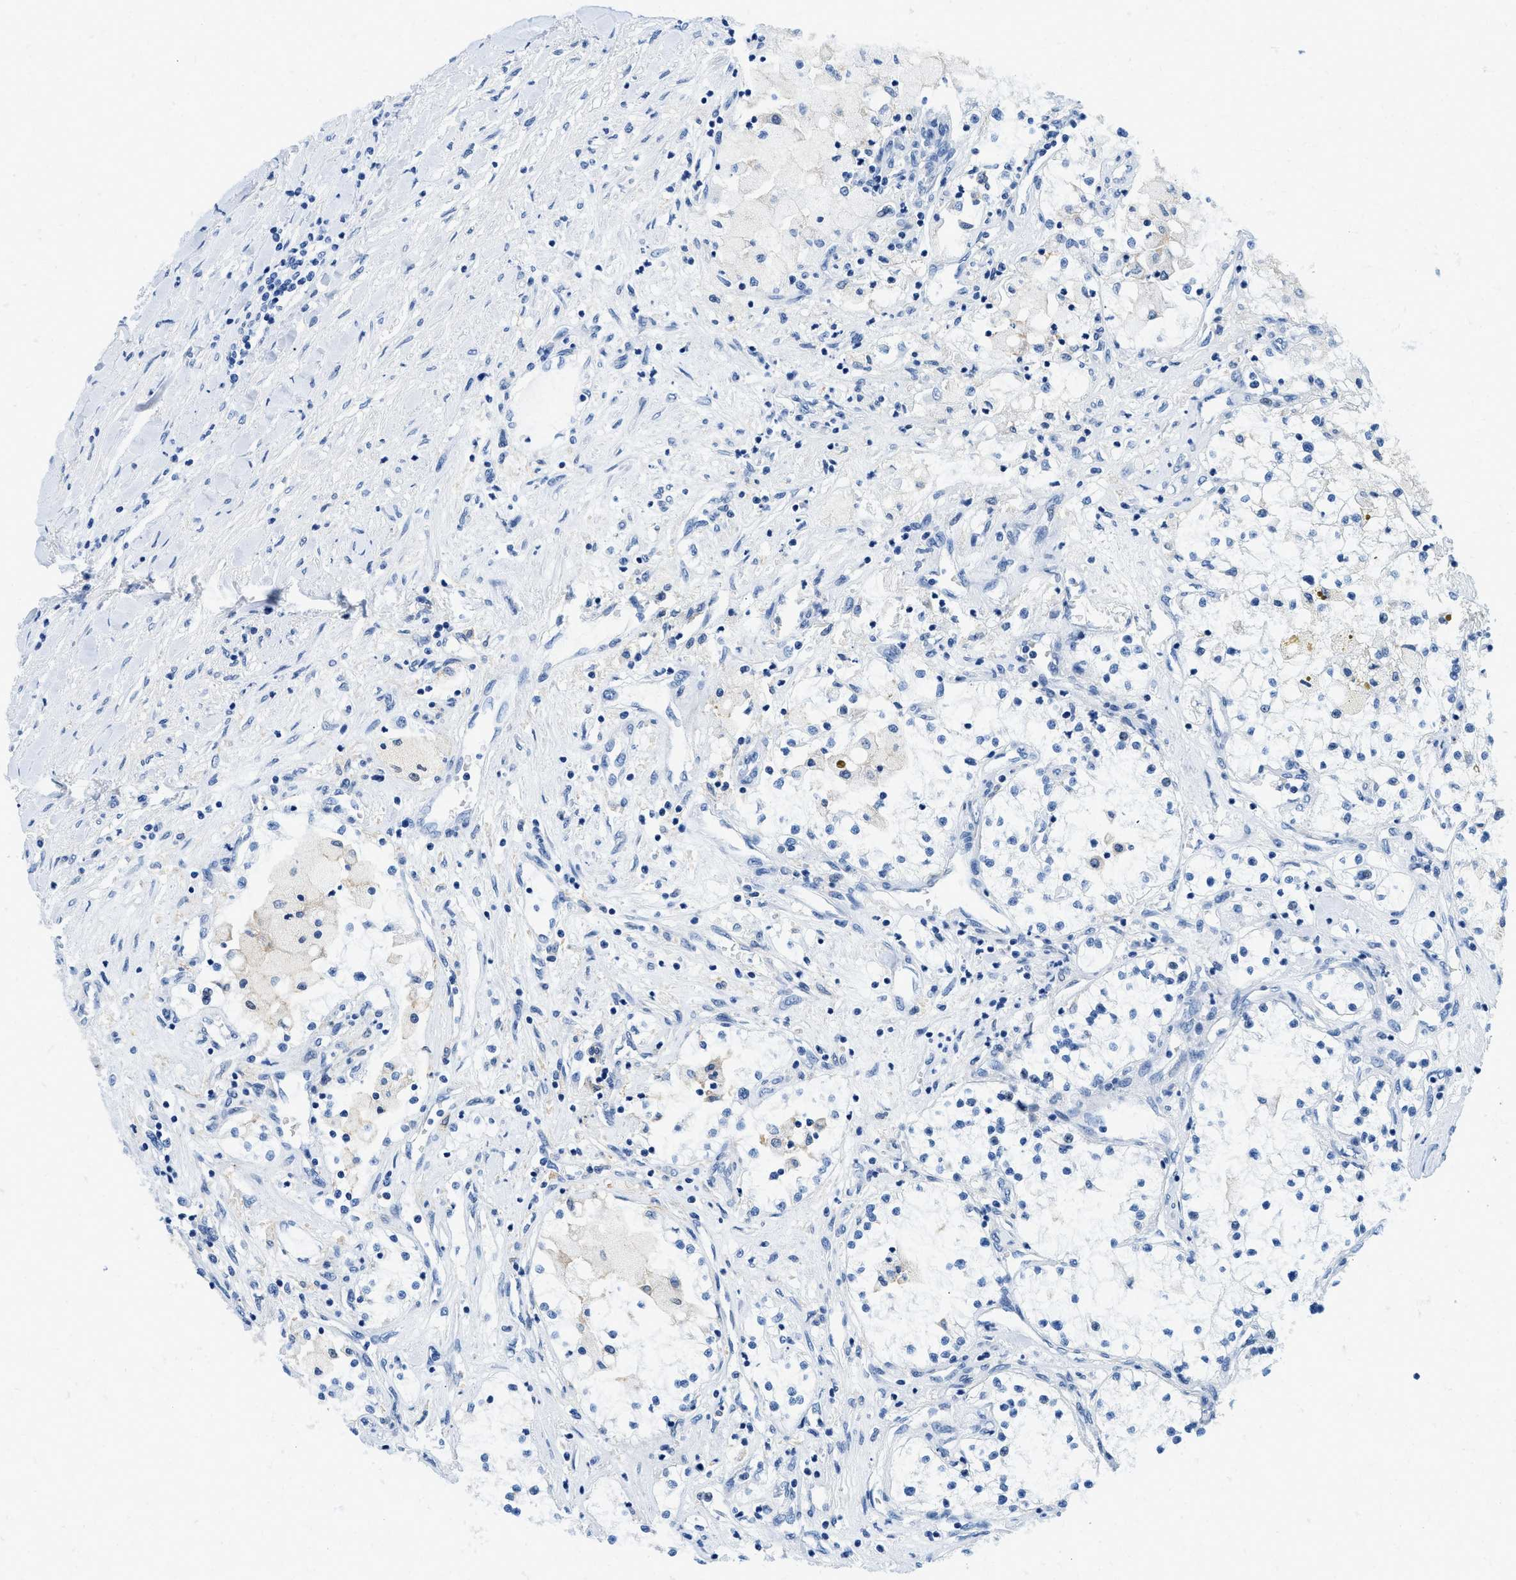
{"staining": {"intensity": "negative", "quantity": "none", "location": "none"}, "tissue": "renal cancer", "cell_type": "Tumor cells", "image_type": "cancer", "snomed": [{"axis": "morphology", "description": "Adenocarcinoma, NOS"}, {"axis": "topography", "description": "Kidney"}], "caption": "Immunohistochemical staining of human renal adenocarcinoma demonstrates no significant staining in tumor cells.", "gene": "GSN", "patient": {"sex": "male", "age": 68}}